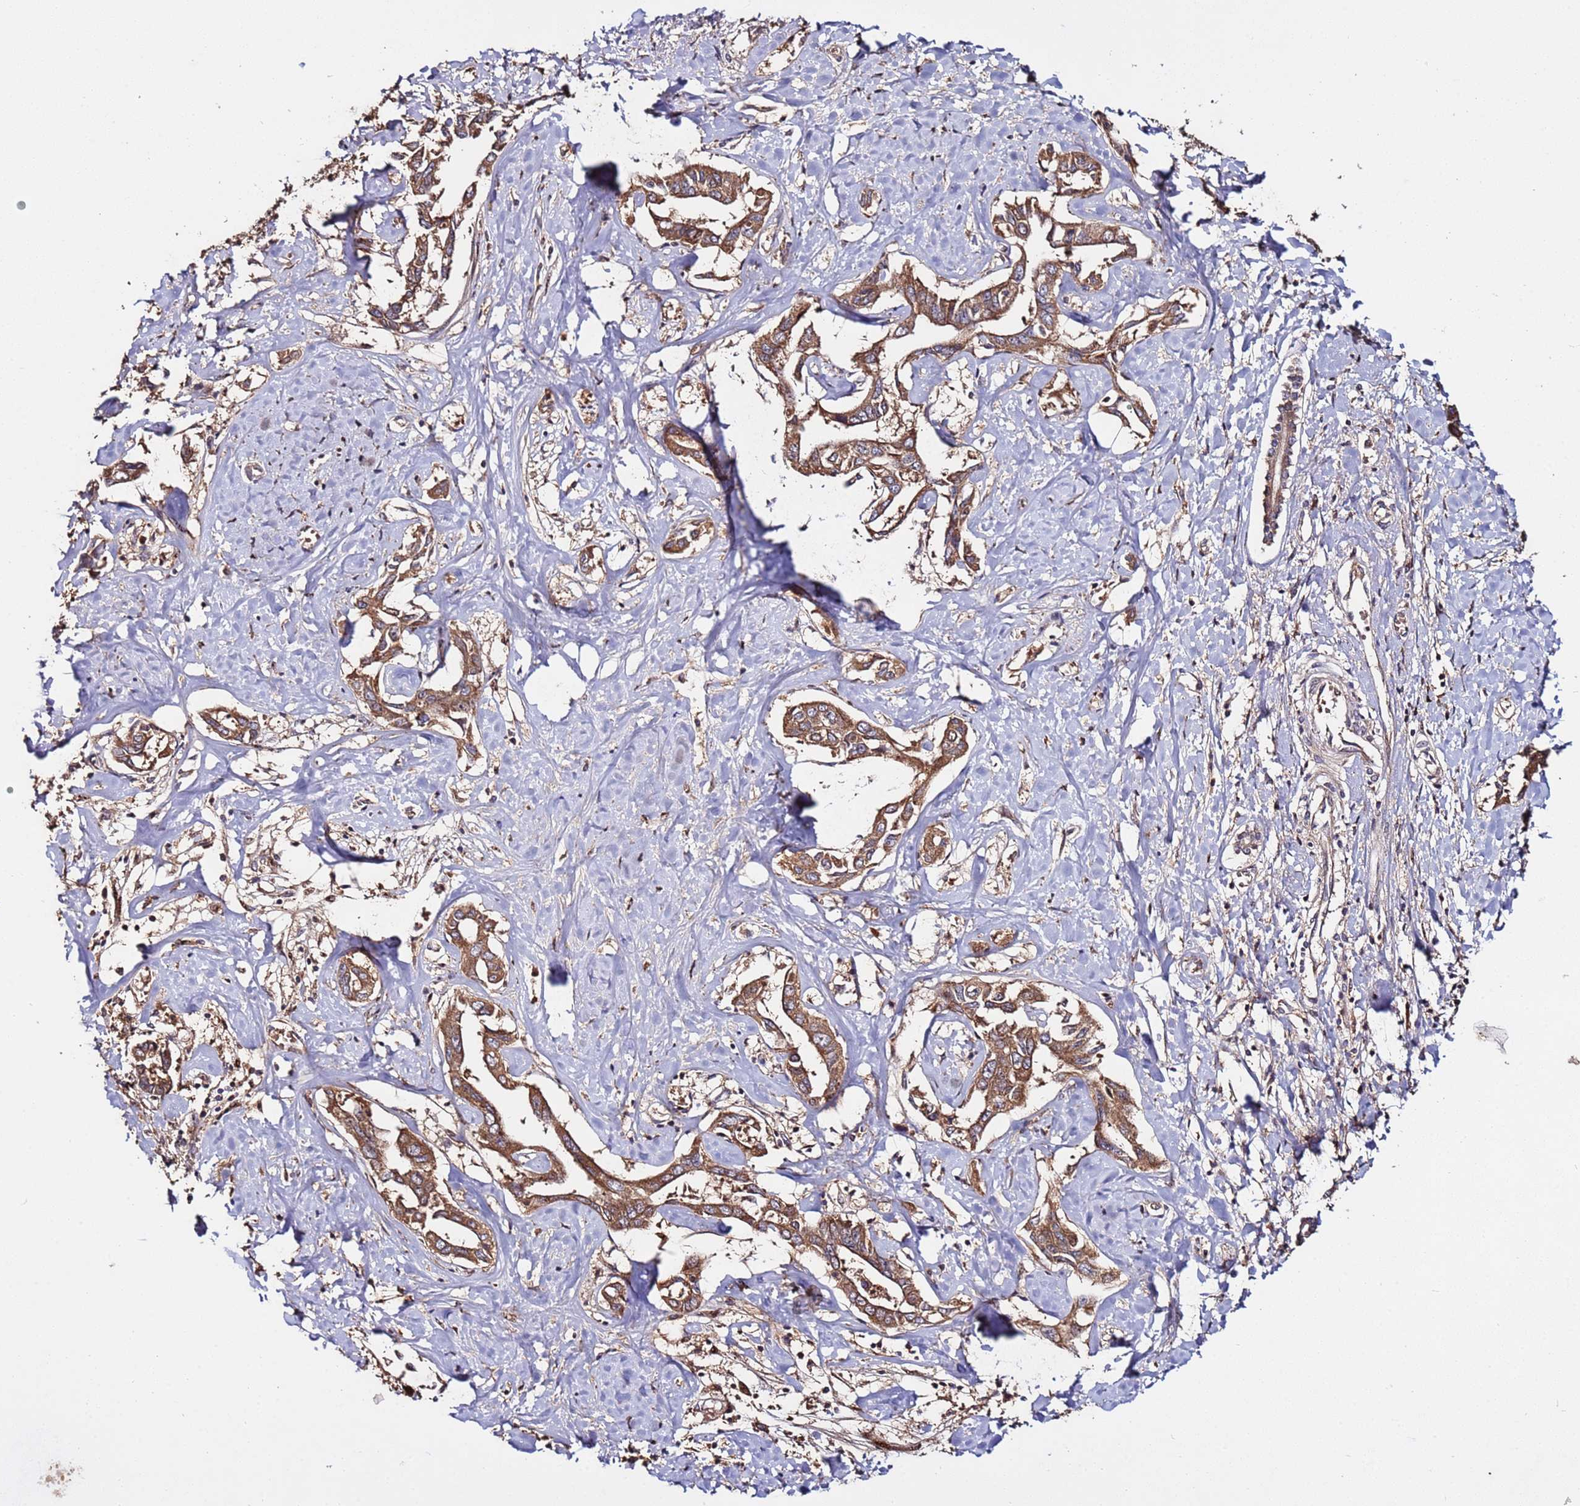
{"staining": {"intensity": "moderate", "quantity": ">75%", "location": "cytoplasmic/membranous"}, "tissue": "liver cancer", "cell_type": "Tumor cells", "image_type": "cancer", "snomed": [{"axis": "morphology", "description": "Cholangiocarcinoma"}, {"axis": "topography", "description": "Liver"}], "caption": "Liver cholangiocarcinoma stained with IHC reveals moderate cytoplasmic/membranous staining in approximately >75% of tumor cells.", "gene": "RPS15A", "patient": {"sex": "male", "age": 59}}